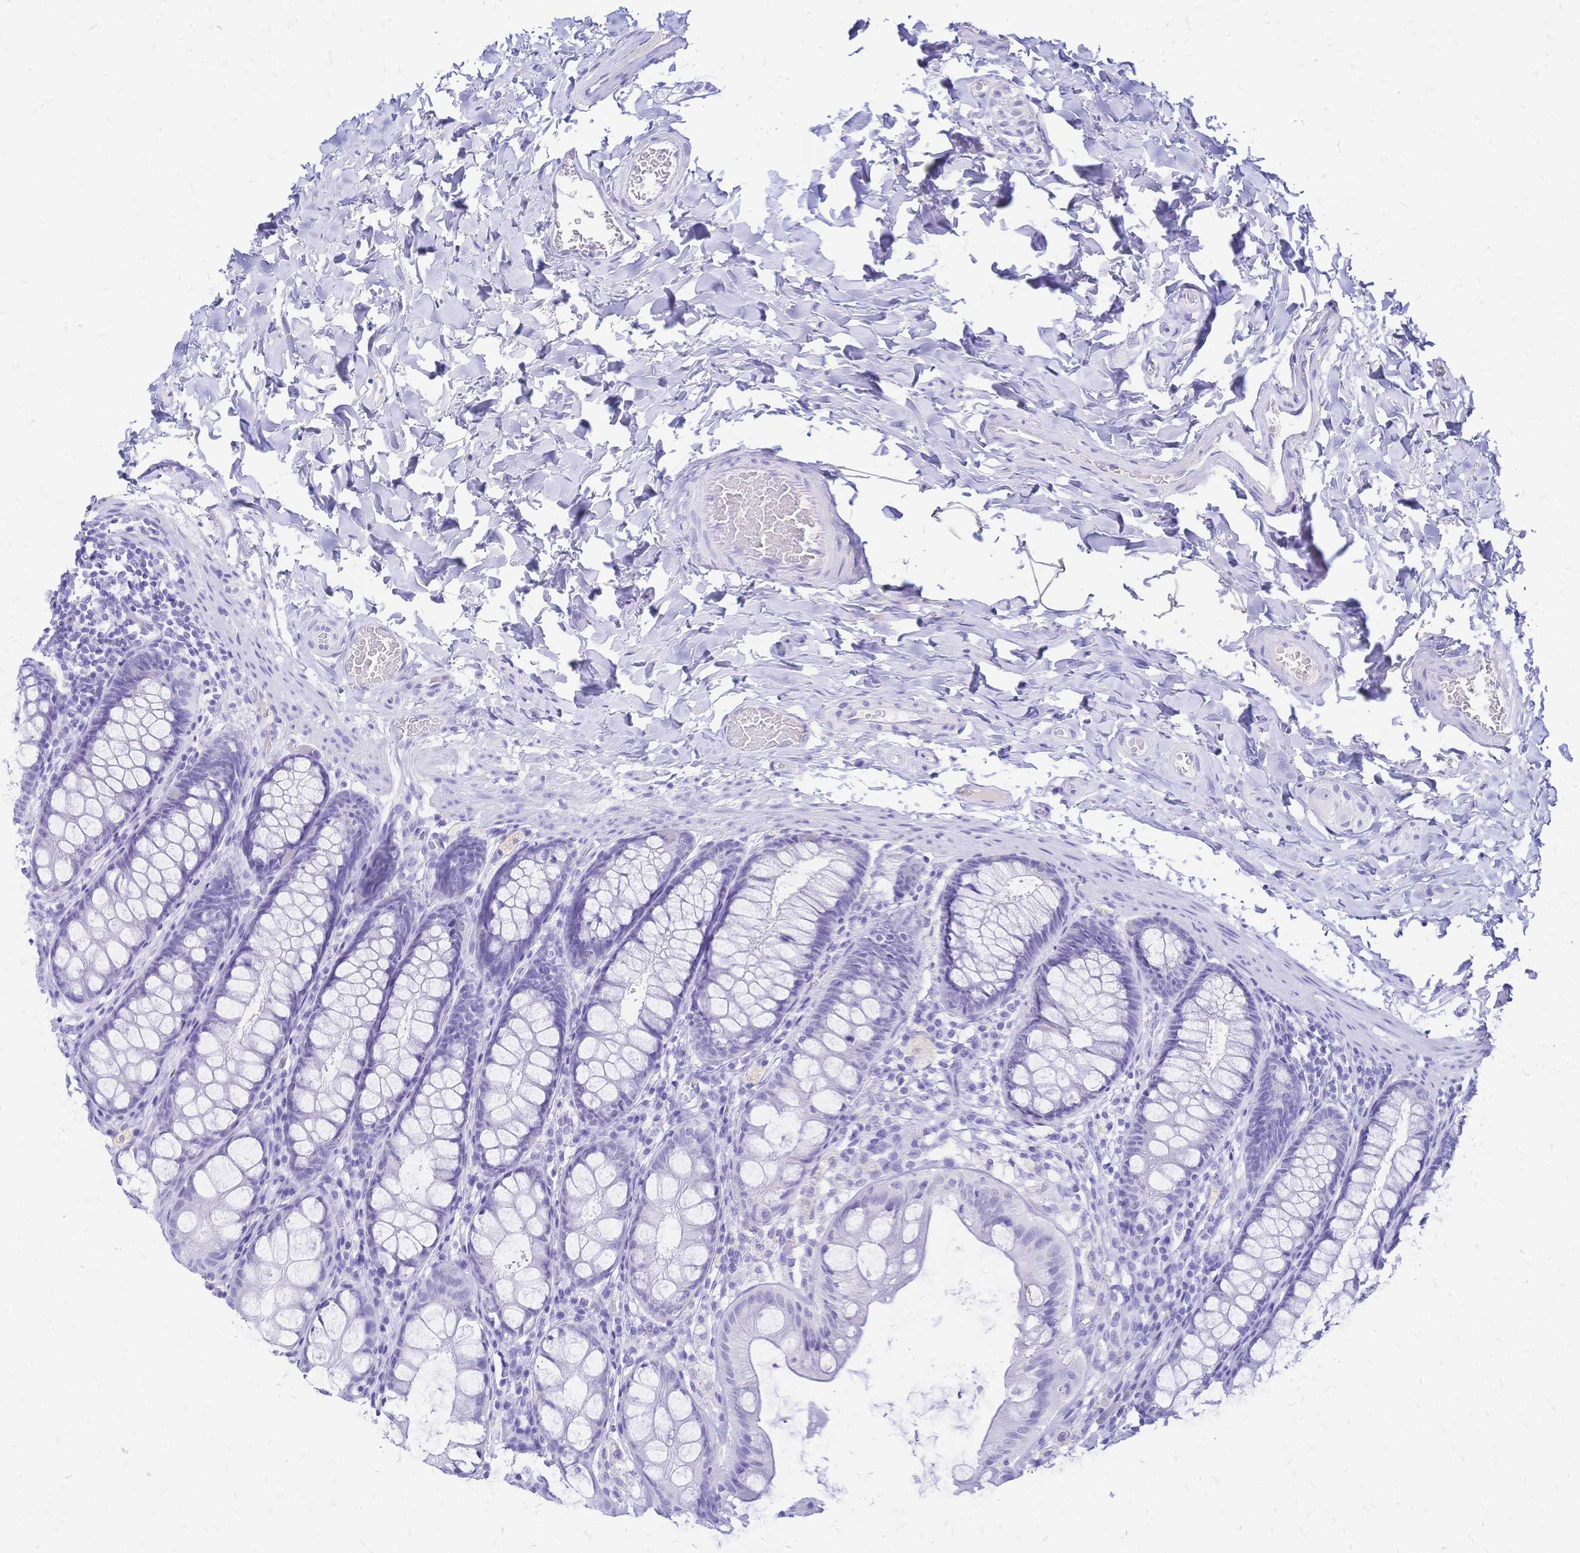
{"staining": {"intensity": "negative", "quantity": "none", "location": "none"}, "tissue": "colon", "cell_type": "Endothelial cells", "image_type": "normal", "snomed": [{"axis": "morphology", "description": "Normal tissue, NOS"}, {"axis": "topography", "description": "Colon"}], "caption": "An IHC image of normal colon is shown. There is no staining in endothelial cells of colon.", "gene": "FA2H", "patient": {"sex": "male", "age": 47}}